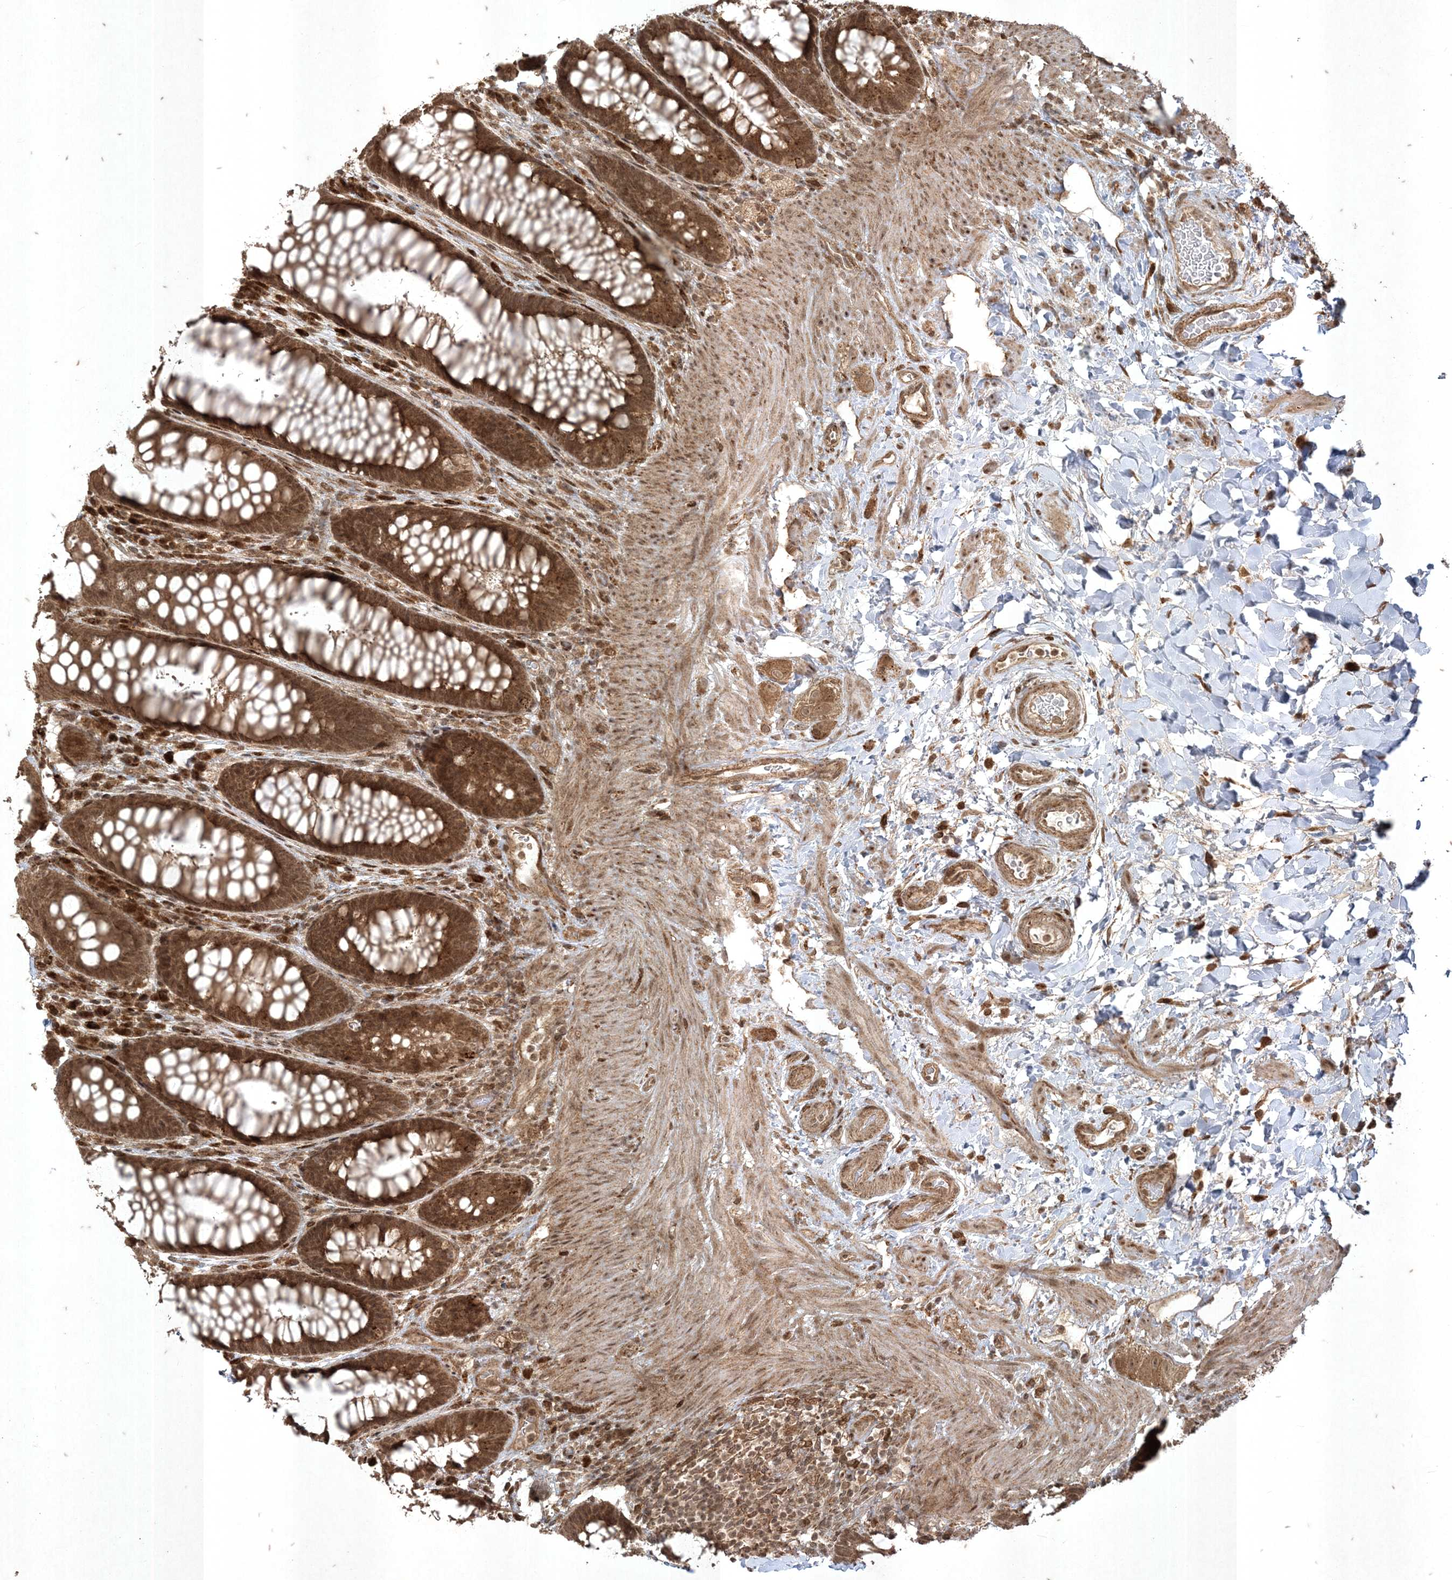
{"staining": {"intensity": "strong", "quantity": ">75%", "location": "cytoplasmic/membranous"}, "tissue": "rectum", "cell_type": "Glandular cells", "image_type": "normal", "snomed": [{"axis": "morphology", "description": "Normal tissue, NOS"}, {"axis": "topography", "description": "Rectum"}], "caption": "The micrograph exhibits immunohistochemical staining of unremarkable rectum. There is strong cytoplasmic/membranous positivity is appreciated in approximately >75% of glandular cells. The staining was performed using DAB (3,3'-diaminobenzidine) to visualize the protein expression in brown, while the nuclei were stained in blue with hematoxylin (Magnification: 20x).", "gene": "RRAS", "patient": {"sex": "female", "age": 46}}